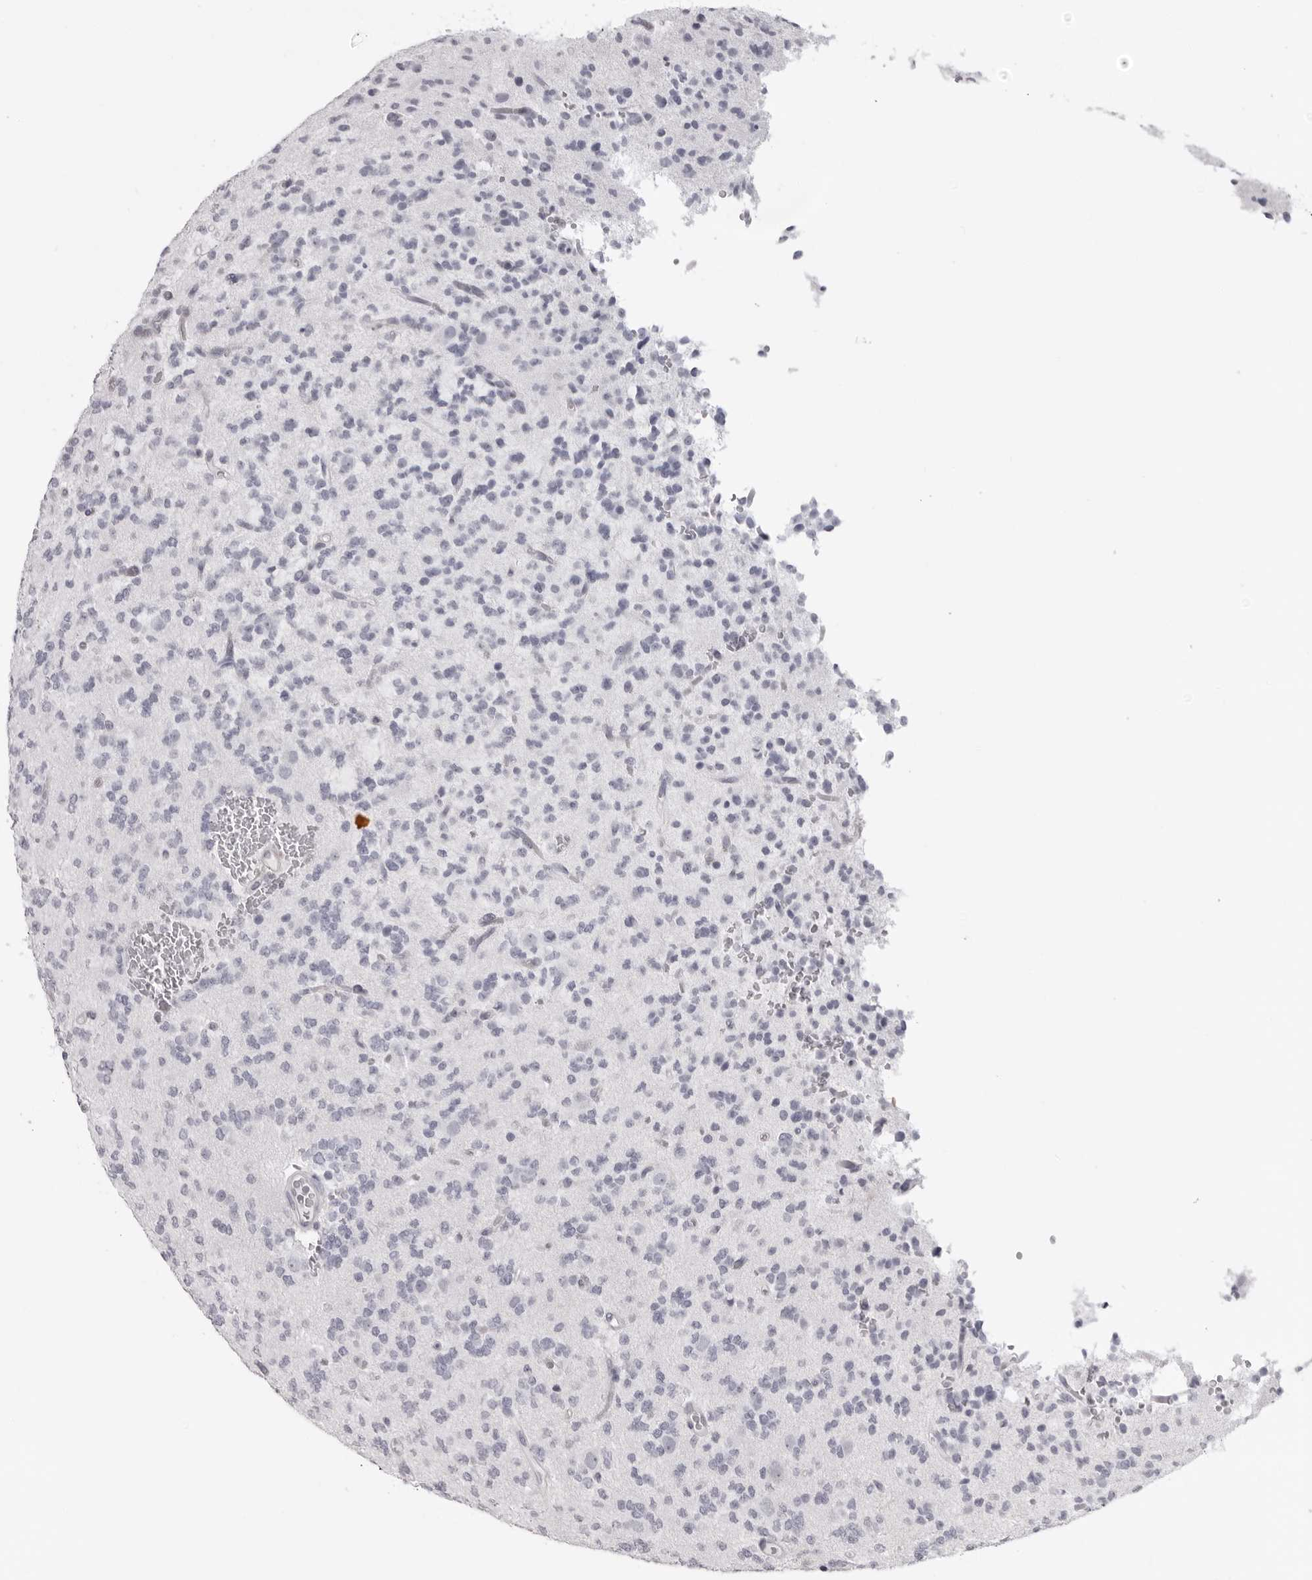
{"staining": {"intensity": "negative", "quantity": "none", "location": "none"}, "tissue": "glioma", "cell_type": "Tumor cells", "image_type": "cancer", "snomed": [{"axis": "morphology", "description": "Glioma, malignant, Low grade"}, {"axis": "topography", "description": "Brain"}], "caption": "Tumor cells show no significant protein expression in glioma.", "gene": "DNALI1", "patient": {"sex": "male", "age": 38}}